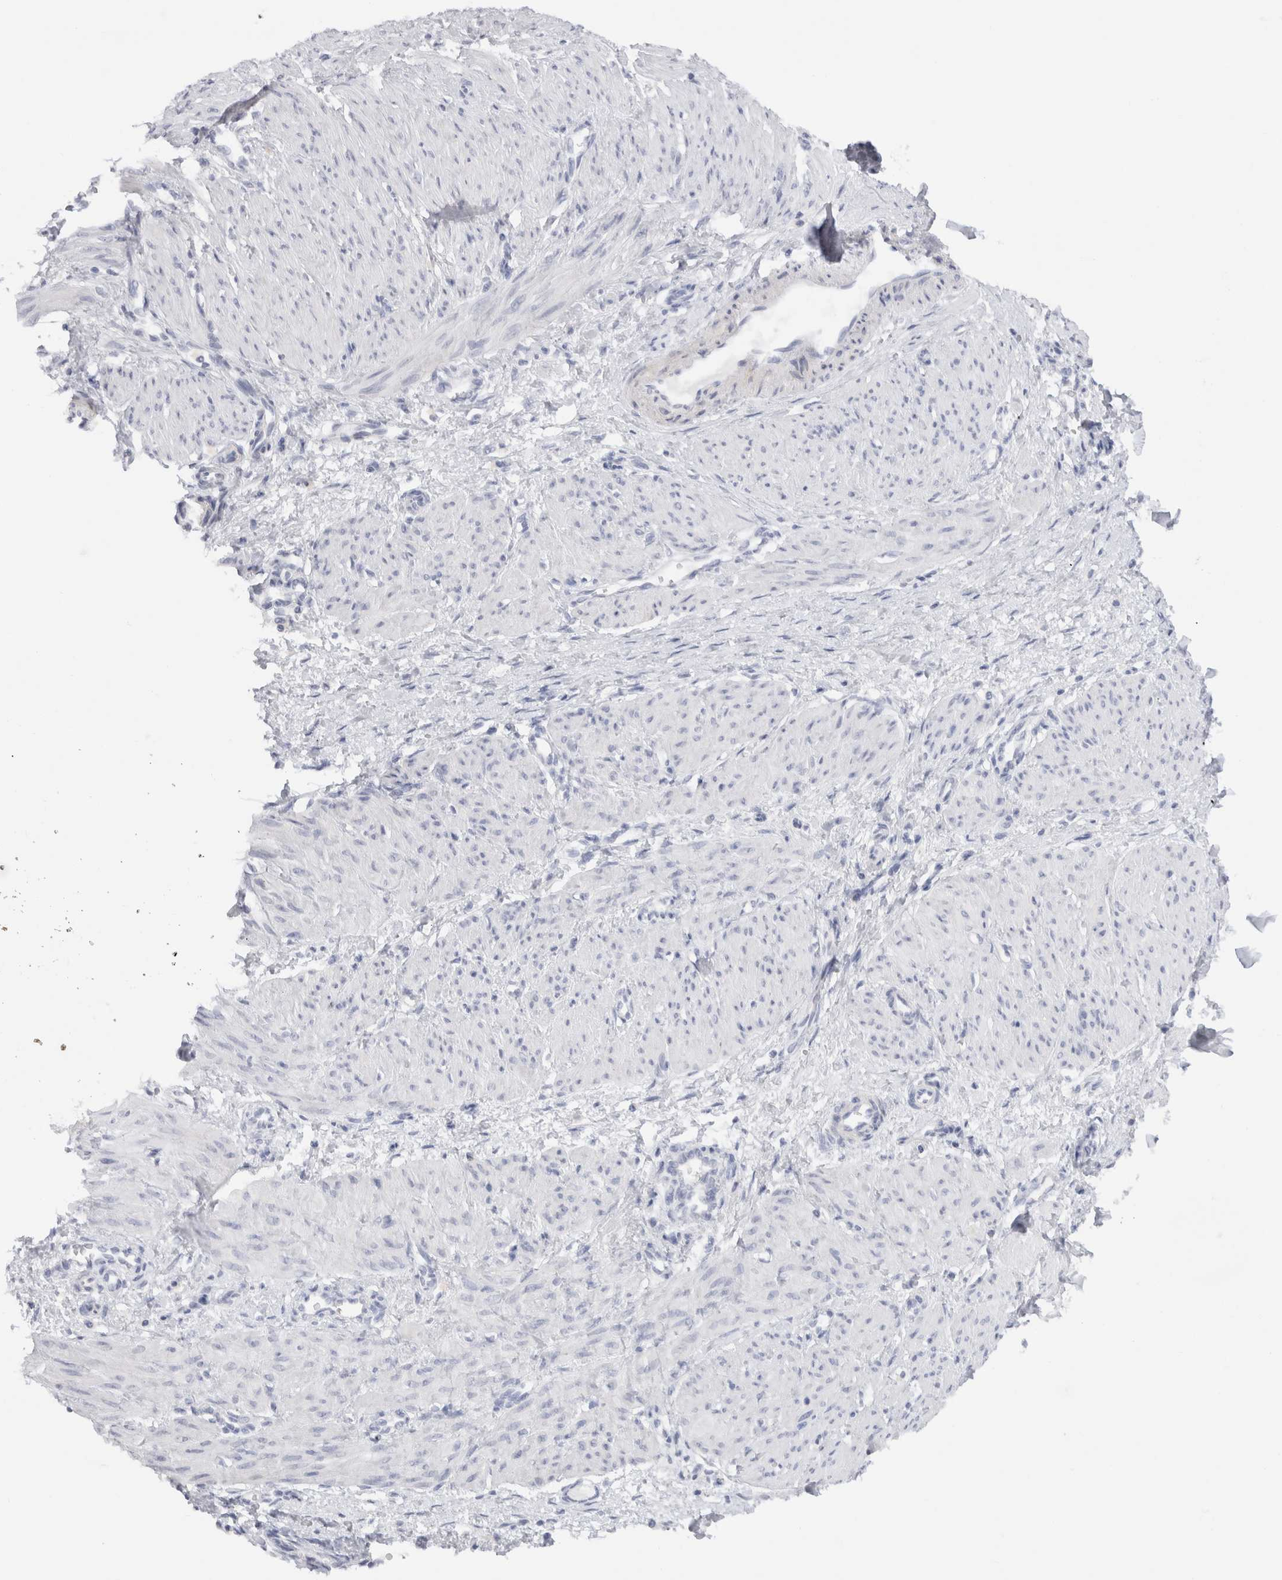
{"staining": {"intensity": "negative", "quantity": "none", "location": "none"}, "tissue": "smooth muscle", "cell_type": "Smooth muscle cells", "image_type": "normal", "snomed": [{"axis": "morphology", "description": "Normal tissue, NOS"}, {"axis": "topography", "description": "Endometrium"}], "caption": "Smooth muscle cells show no significant expression in benign smooth muscle. (DAB (3,3'-diaminobenzidine) immunohistochemistry, high magnification).", "gene": "C9orf50", "patient": {"sex": "female", "age": 33}}